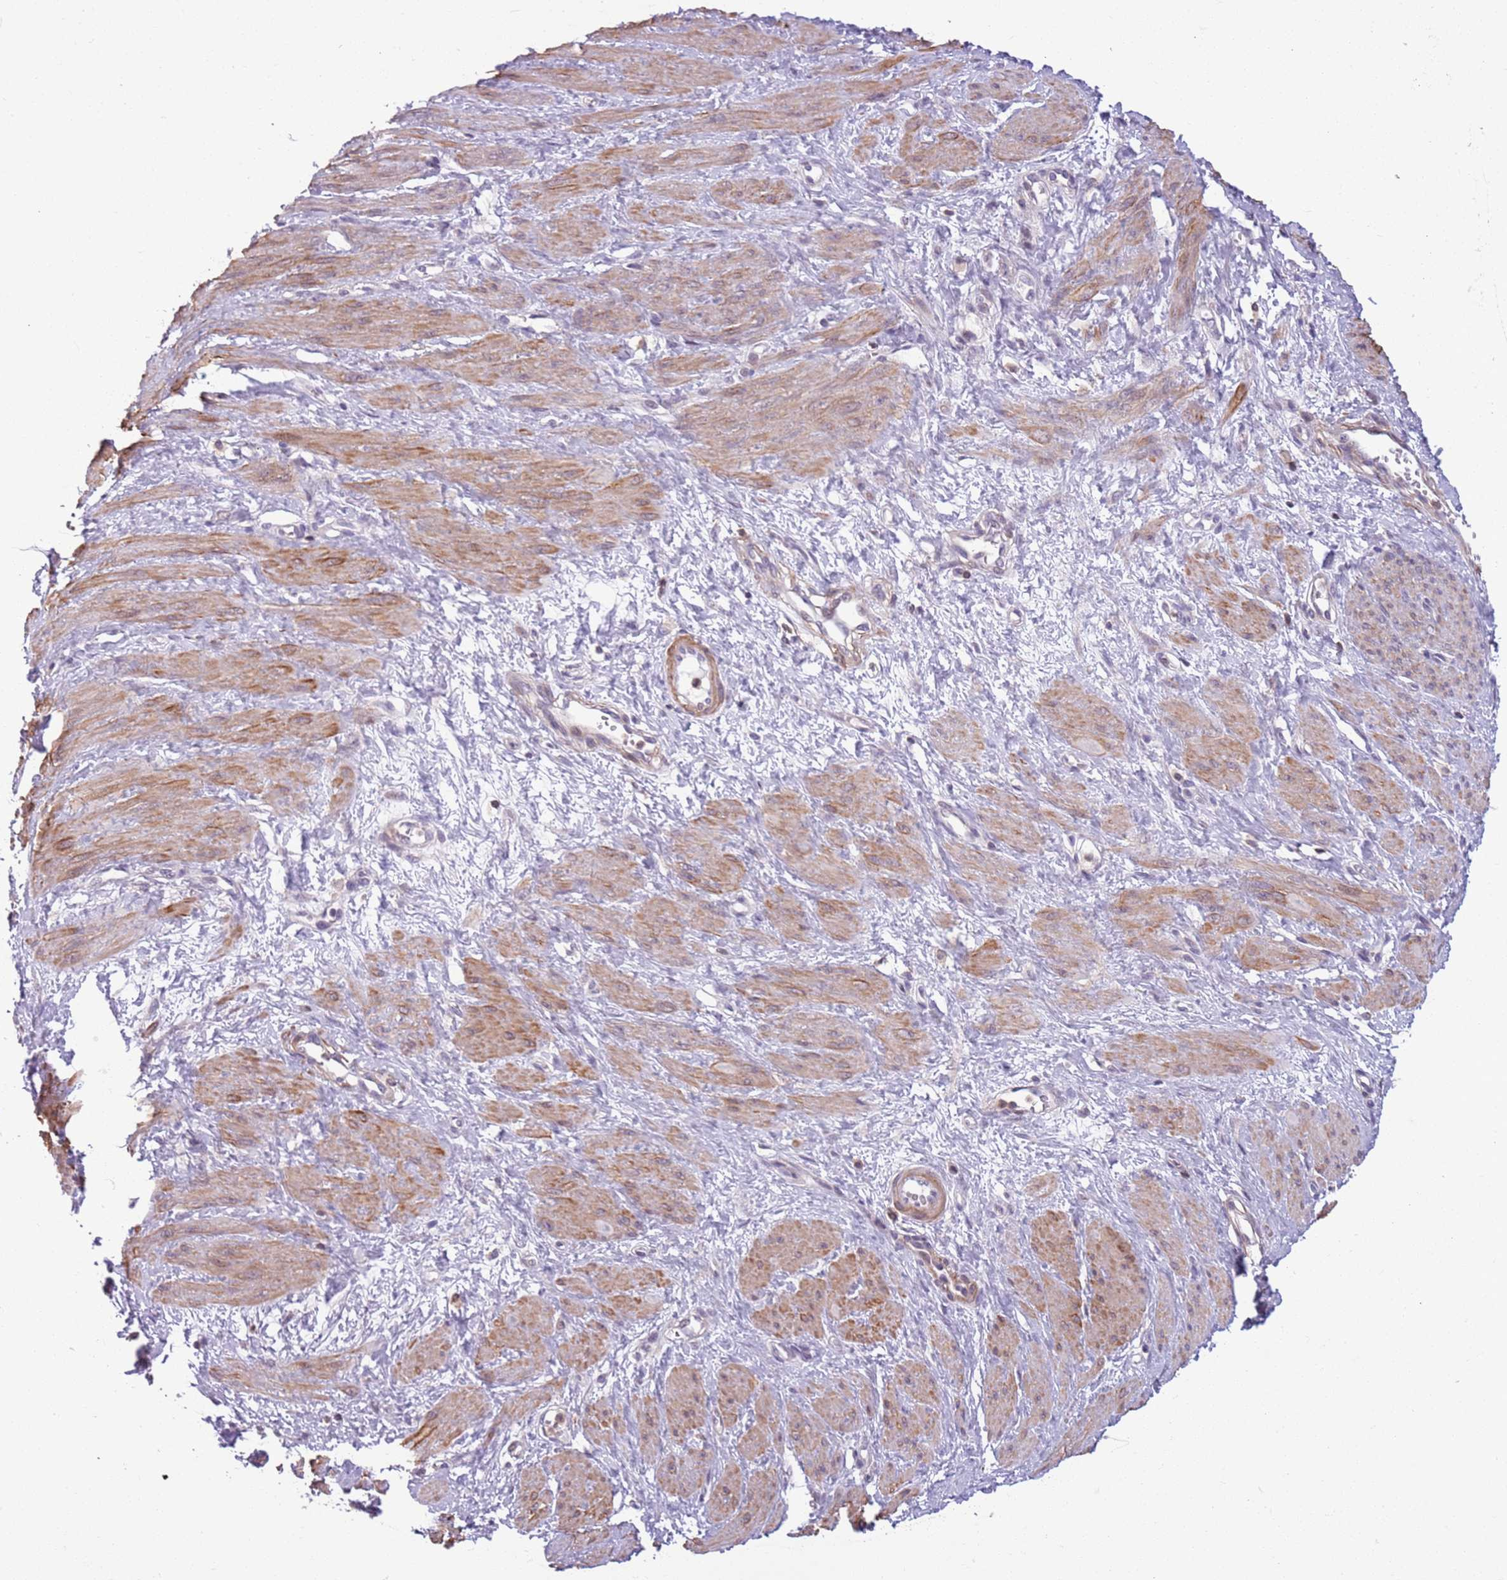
{"staining": {"intensity": "moderate", "quantity": "<25%", "location": "cytoplasmic/membranous"}, "tissue": "smooth muscle", "cell_type": "Smooth muscle cells", "image_type": "normal", "snomed": [{"axis": "morphology", "description": "Normal tissue, NOS"}, {"axis": "topography", "description": "Smooth muscle"}, {"axis": "topography", "description": "Uterus"}], "caption": "High-power microscopy captured an immunohistochemistry (IHC) micrograph of unremarkable smooth muscle, revealing moderate cytoplasmic/membranous expression in approximately <25% of smooth muscle cells. (DAB (3,3'-diaminobenzidine) = brown stain, brightfield microscopy at high magnification).", "gene": "JAML", "patient": {"sex": "female", "age": 39}}